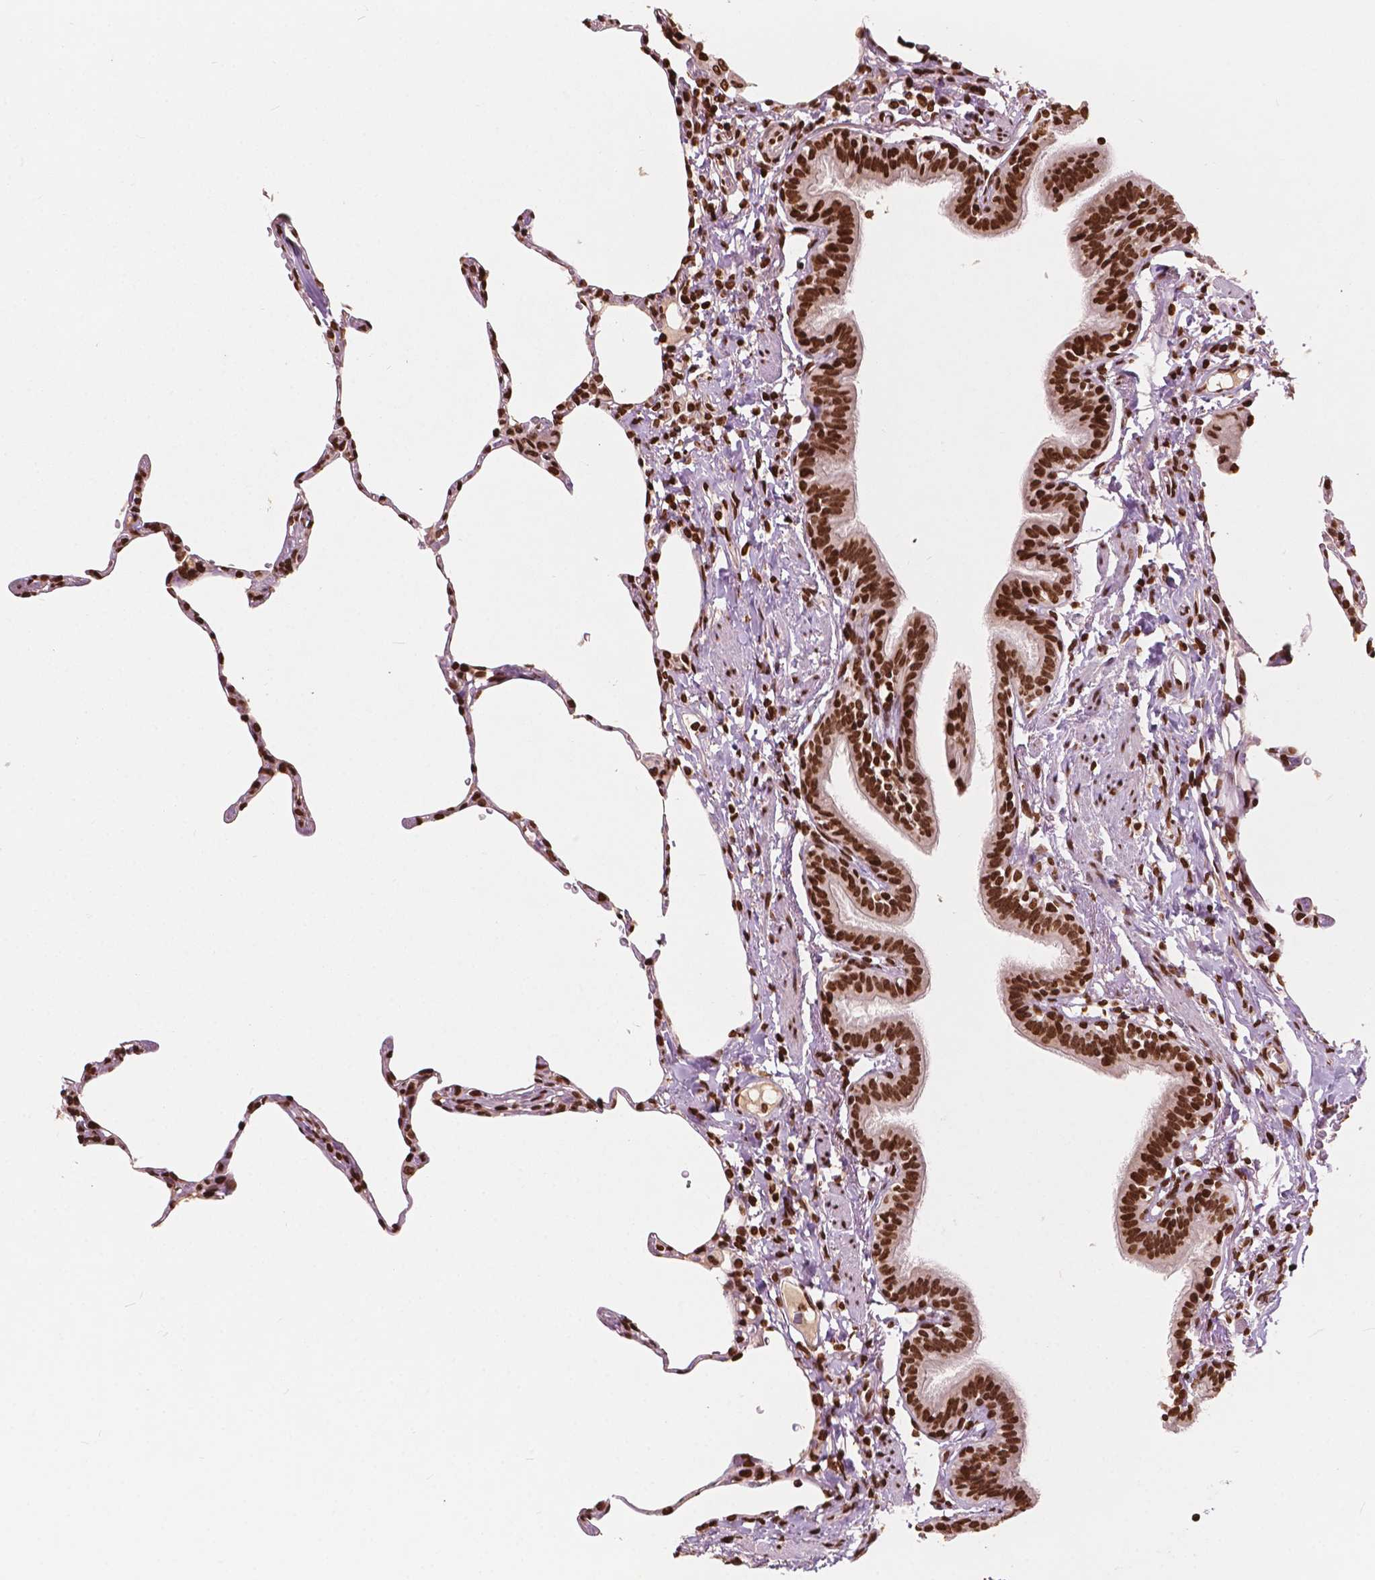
{"staining": {"intensity": "strong", "quantity": ">75%", "location": "nuclear"}, "tissue": "lung", "cell_type": "Alveolar cells", "image_type": "normal", "snomed": [{"axis": "morphology", "description": "Normal tissue, NOS"}, {"axis": "topography", "description": "Lung"}], "caption": "Immunohistochemistry photomicrograph of unremarkable lung: human lung stained using IHC reveals high levels of strong protein expression localized specifically in the nuclear of alveolar cells, appearing as a nuclear brown color.", "gene": "H3C7", "patient": {"sex": "female", "age": 57}}